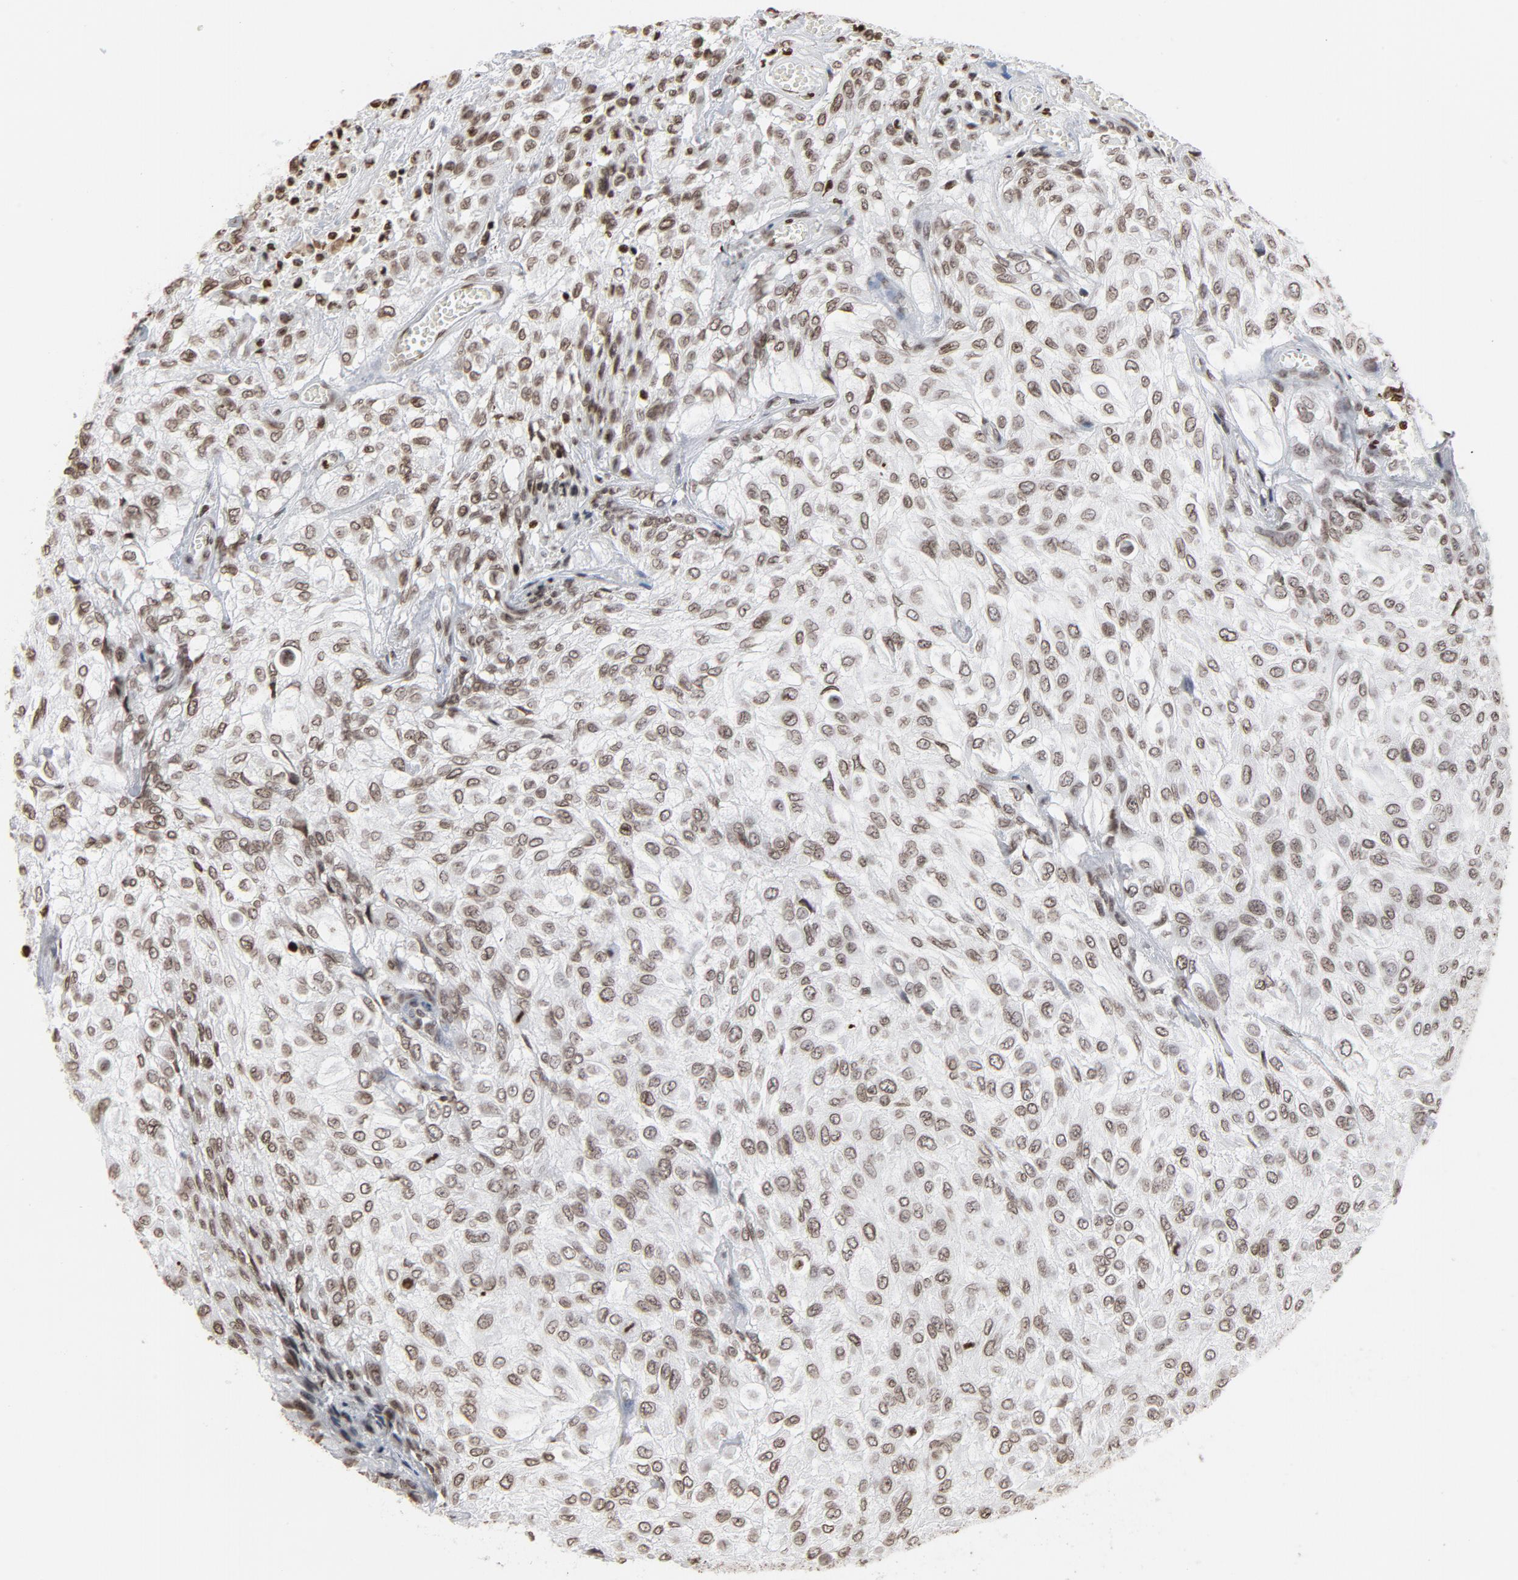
{"staining": {"intensity": "weak", "quantity": ">75%", "location": "nuclear"}, "tissue": "urothelial cancer", "cell_type": "Tumor cells", "image_type": "cancer", "snomed": [{"axis": "morphology", "description": "Urothelial carcinoma, High grade"}, {"axis": "topography", "description": "Urinary bladder"}], "caption": "Tumor cells show low levels of weak nuclear positivity in about >75% of cells in human high-grade urothelial carcinoma.", "gene": "H2AC12", "patient": {"sex": "male", "age": 57}}